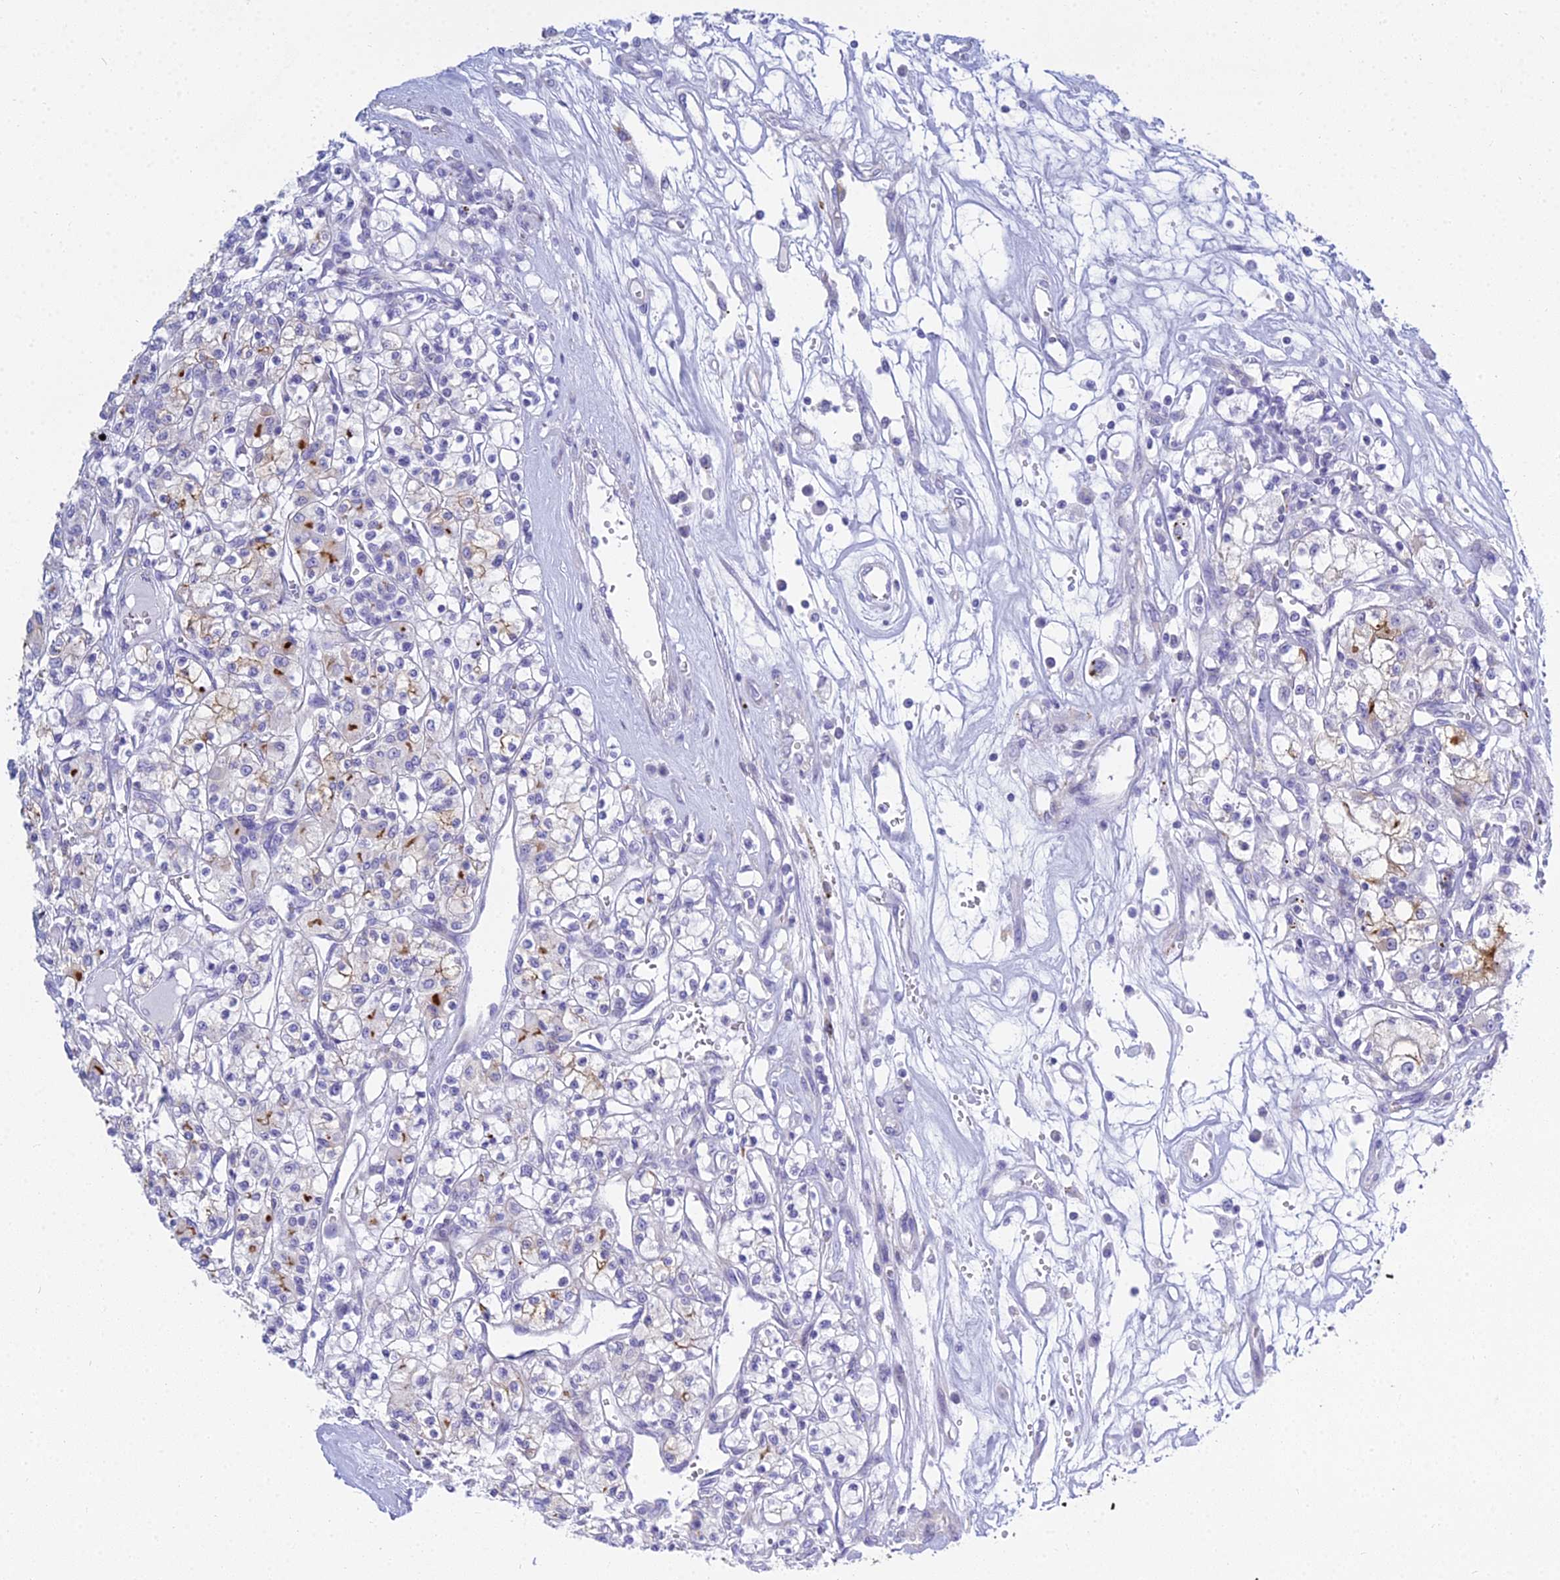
{"staining": {"intensity": "strong", "quantity": "<25%", "location": "cytoplasmic/membranous"}, "tissue": "renal cancer", "cell_type": "Tumor cells", "image_type": "cancer", "snomed": [{"axis": "morphology", "description": "Adenocarcinoma, NOS"}, {"axis": "topography", "description": "Kidney"}], "caption": "Tumor cells show medium levels of strong cytoplasmic/membranous staining in approximately <25% of cells in human adenocarcinoma (renal). (brown staining indicates protein expression, while blue staining denotes nuclei).", "gene": "SMIM24", "patient": {"sex": "female", "age": 59}}